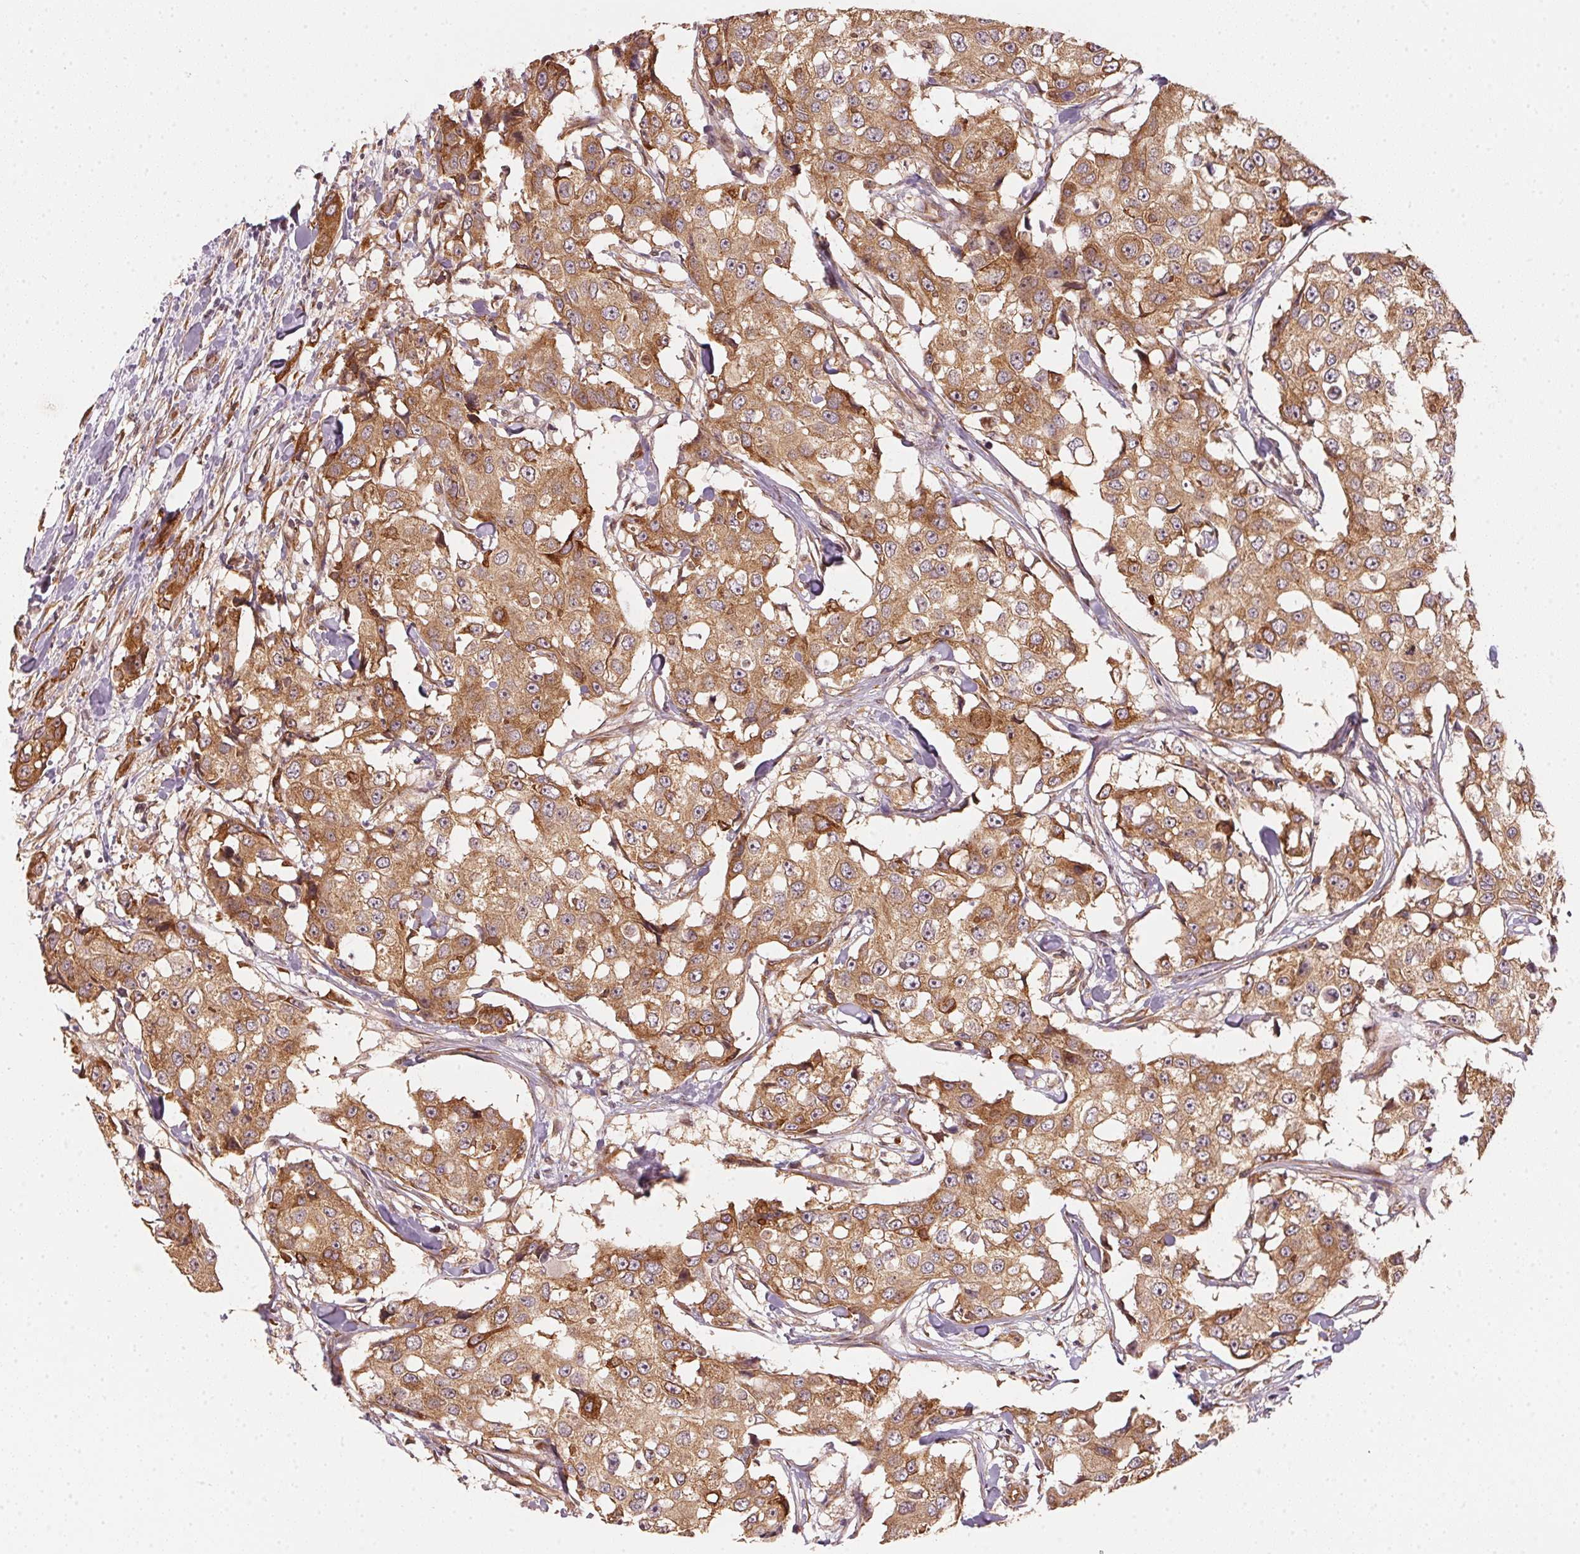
{"staining": {"intensity": "moderate", "quantity": ">75%", "location": "cytoplasmic/membranous,nuclear"}, "tissue": "breast cancer", "cell_type": "Tumor cells", "image_type": "cancer", "snomed": [{"axis": "morphology", "description": "Duct carcinoma"}, {"axis": "topography", "description": "Breast"}], "caption": "Infiltrating ductal carcinoma (breast) stained with DAB (3,3'-diaminobenzidine) IHC displays medium levels of moderate cytoplasmic/membranous and nuclear positivity in about >75% of tumor cells. The protein of interest is shown in brown color, while the nuclei are stained blue.", "gene": "STRN4", "patient": {"sex": "female", "age": 27}}